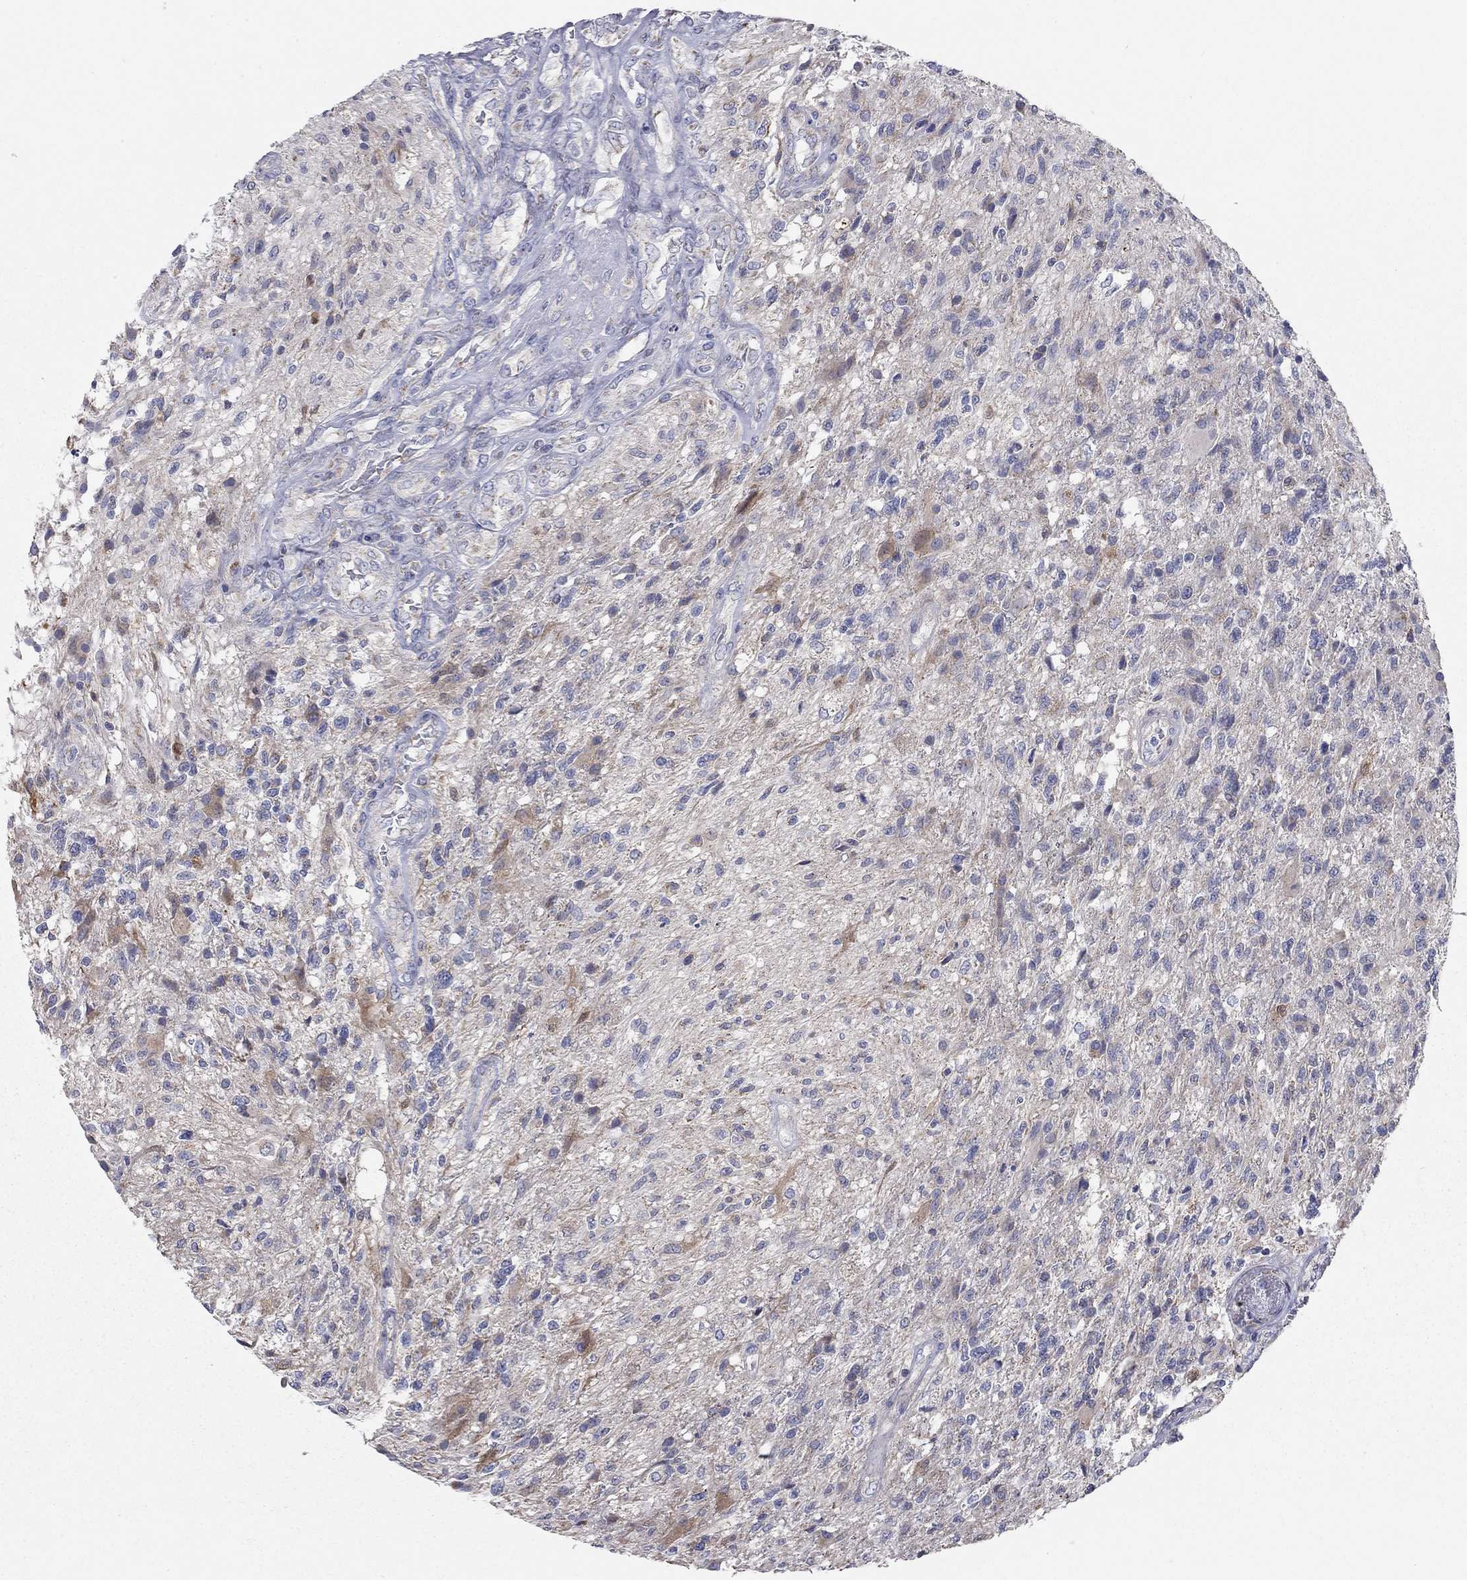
{"staining": {"intensity": "negative", "quantity": "none", "location": "none"}, "tissue": "glioma", "cell_type": "Tumor cells", "image_type": "cancer", "snomed": [{"axis": "morphology", "description": "Glioma, malignant, High grade"}, {"axis": "topography", "description": "Brain"}], "caption": "Tumor cells show no significant staining in malignant high-grade glioma.", "gene": "CFAP161", "patient": {"sex": "male", "age": 56}}